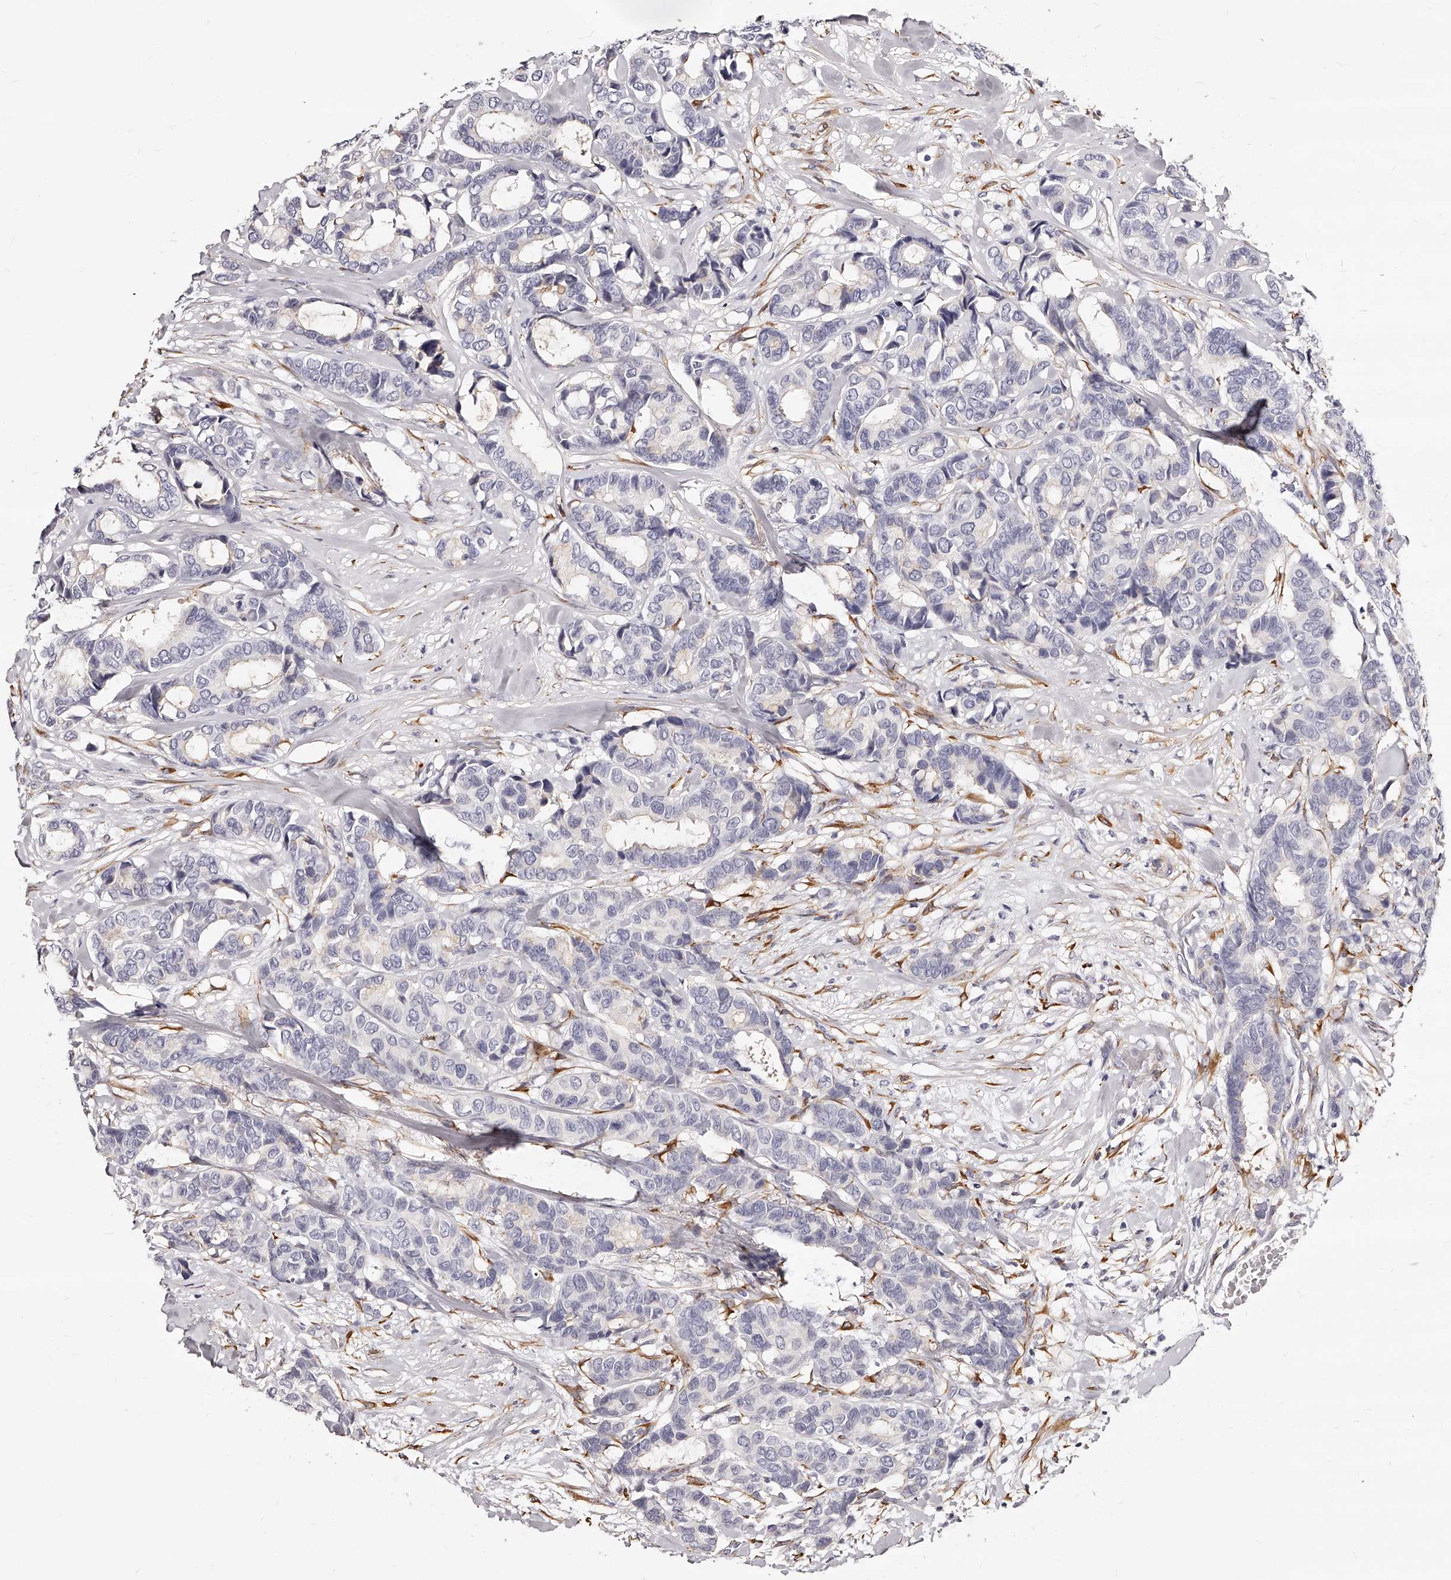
{"staining": {"intensity": "negative", "quantity": "none", "location": "none"}, "tissue": "breast cancer", "cell_type": "Tumor cells", "image_type": "cancer", "snomed": [{"axis": "morphology", "description": "Duct carcinoma"}, {"axis": "topography", "description": "Breast"}], "caption": "Tumor cells are negative for protein expression in human breast invasive ductal carcinoma. (DAB (3,3'-diaminobenzidine) IHC with hematoxylin counter stain).", "gene": "CD82", "patient": {"sex": "female", "age": 87}}